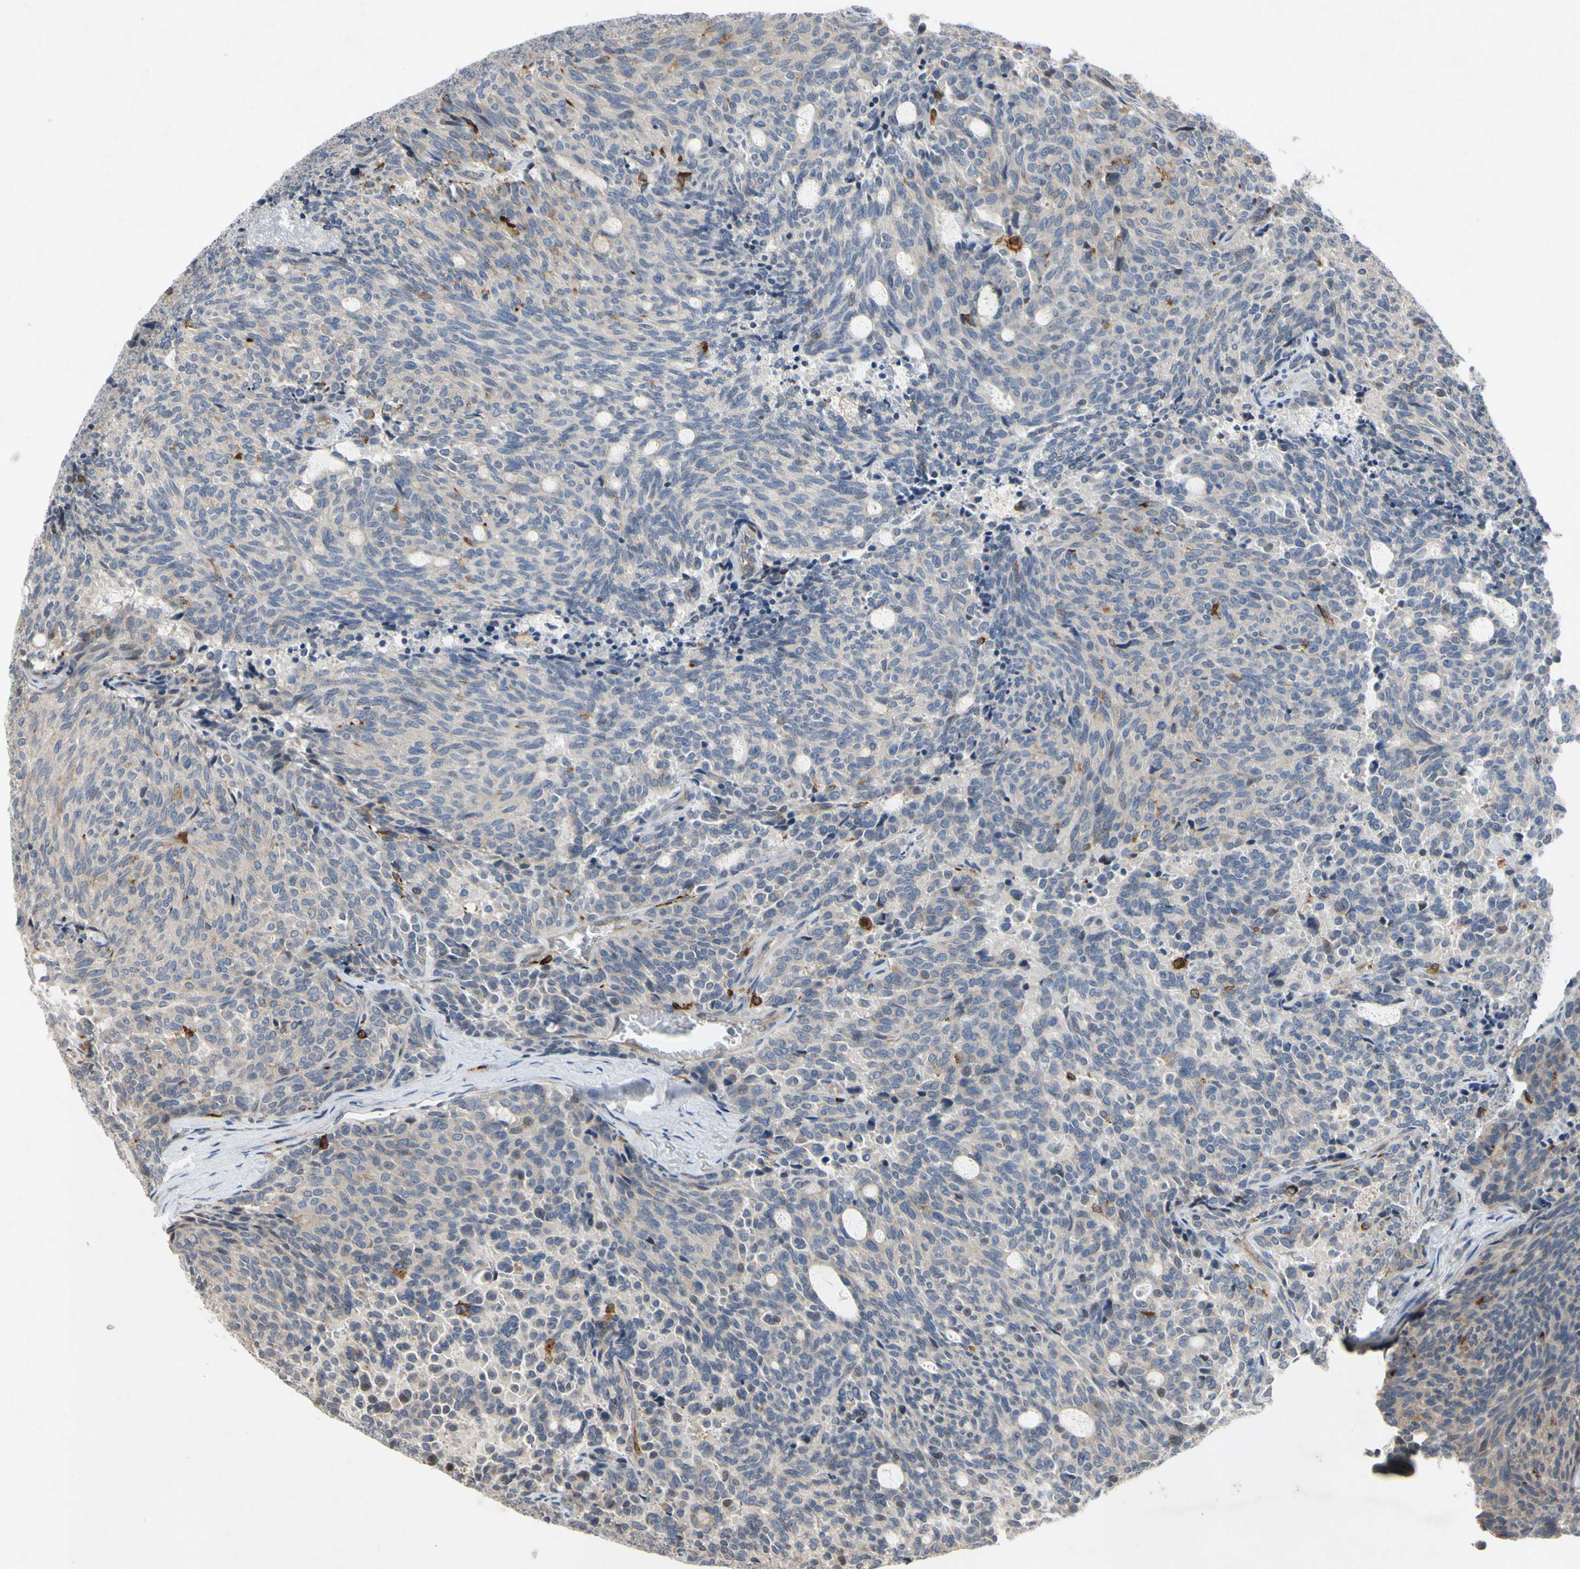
{"staining": {"intensity": "negative", "quantity": "none", "location": "none"}, "tissue": "carcinoid", "cell_type": "Tumor cells", "image_type": "cancer", "snomed": [{"axis": "morphology", "description": "Carcinoid, malignant, NOS"}, {"axis": "topography", "description": "Pancreas"}], "caption": "This is an IHC micrograph of malignant carcinoid. There is no positivity in tumor cells.", "gene": "PLXNA2", "patient": {"sex": "female", "age": 54}}